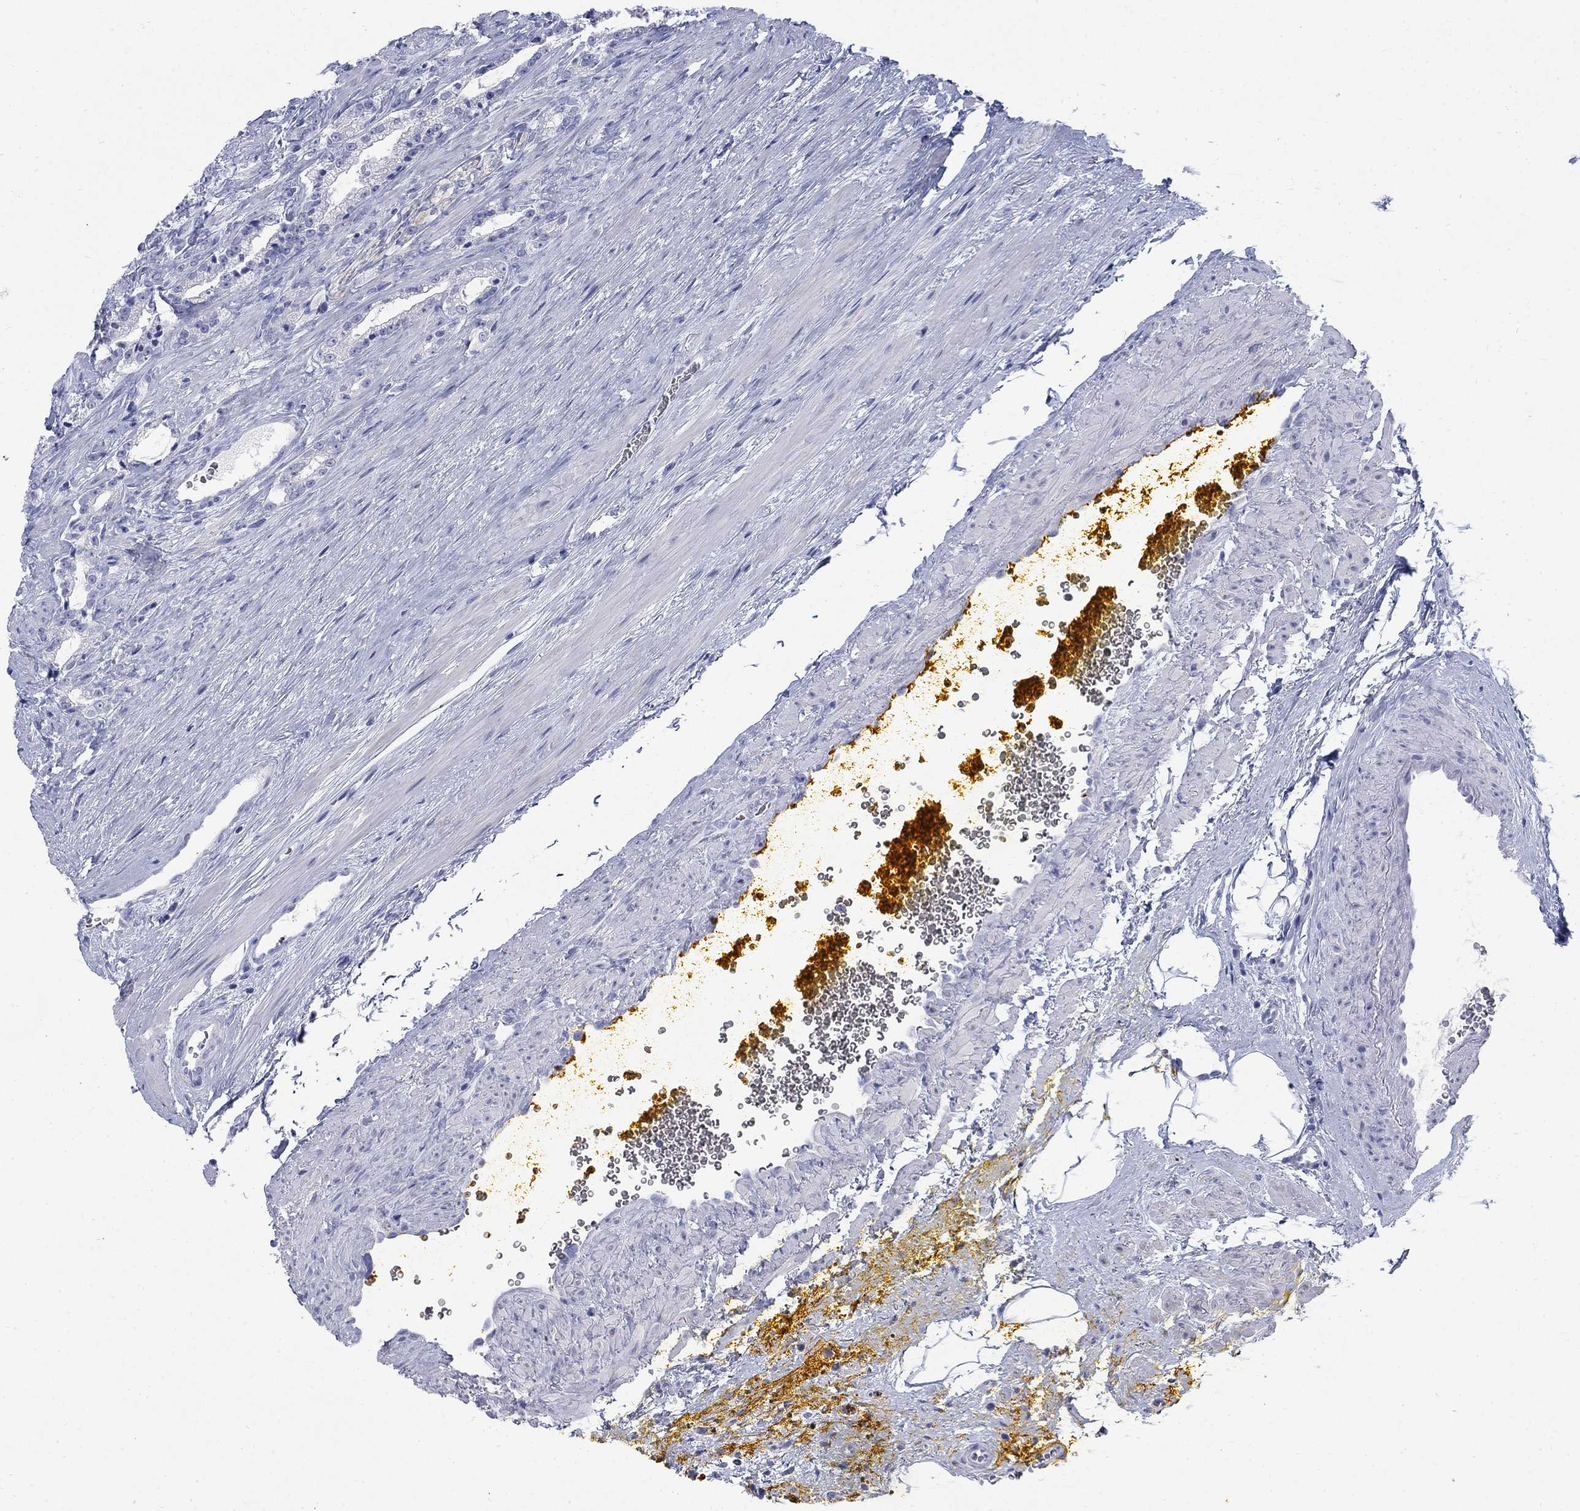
{"staining": {"intensity": "negative", "quantity": "none", "location": "none"}, "tissue": "prostate cancer", "cell_type": "Tumor cells", "image_type": "cancer", "snomed": [{"axis": "morphology", "description": "Adenocarcinoma, NOS"}, {"axis": "topography", "description": "Prostate"}], "caption": "Immunohistochemistry photomicrograph of neoplastic tissue: adenocarcinoma (prostate) stained with DAB (3,3'-diaminobenzidine) displays no significant protein staining in tumor cells.", "gene": "IGF2BP3", "patient": {"sex": "male", "age": 67}}